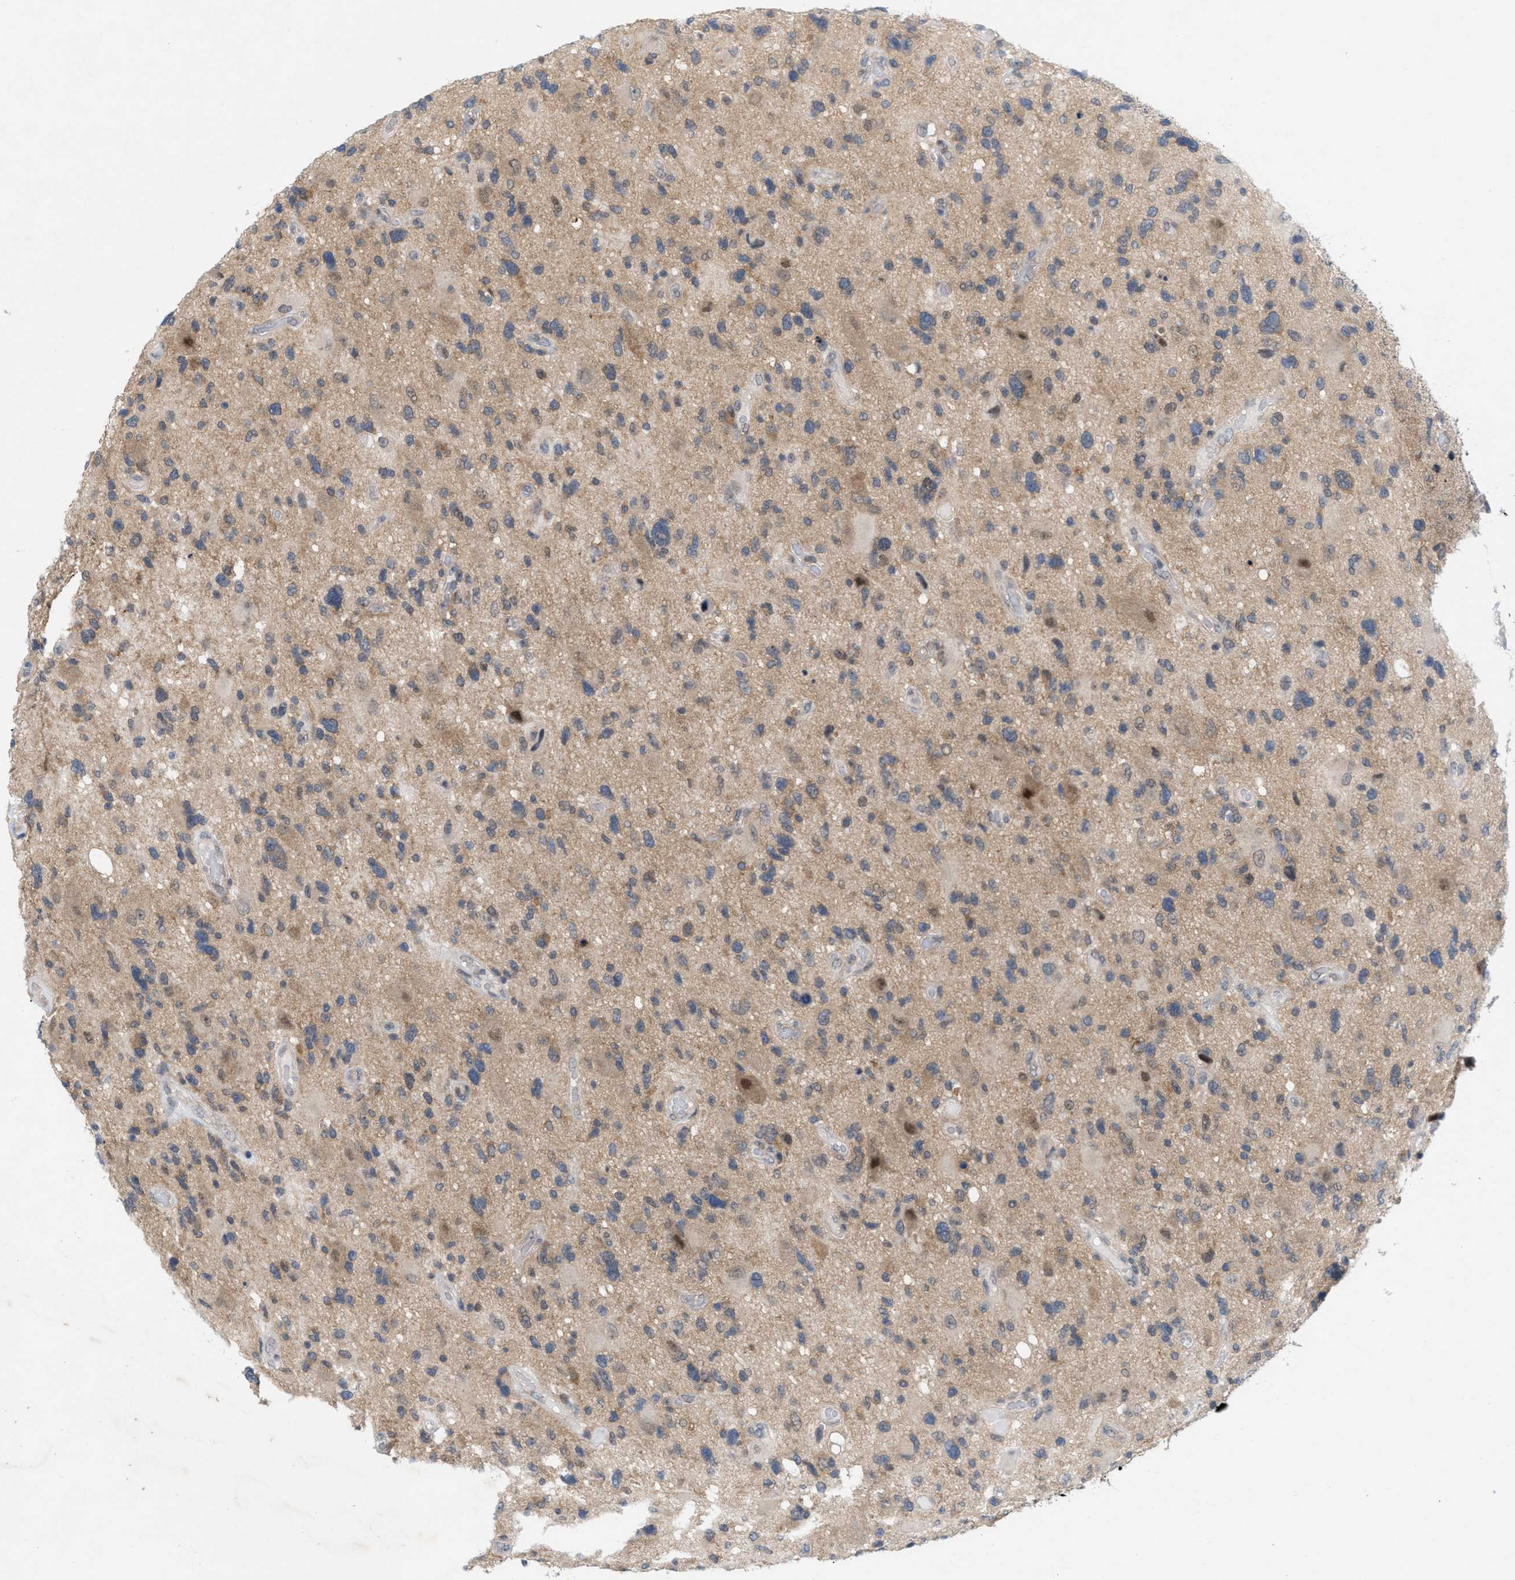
{"staining": {"intensity": "weak", "quantity": "<25%", "location": "cytoplasmic/membranous"}, "tissue": "glioma", "cell_type": "Tumor cells", "image_type": "cancer", "snomed": [{"axis": "morphology", "description": "Glioma, malignant, High grade"}, {"axis": "topography", "description": "Brain"}], "caption": "High power microscopy photomicrograph of an immunohistochemistry micrograph of malignant glioma (high-grade), revealing no significant positivity in tumor cells.", "gene": "WIPI2", "patient": {"sex": "male", "age": 33}}